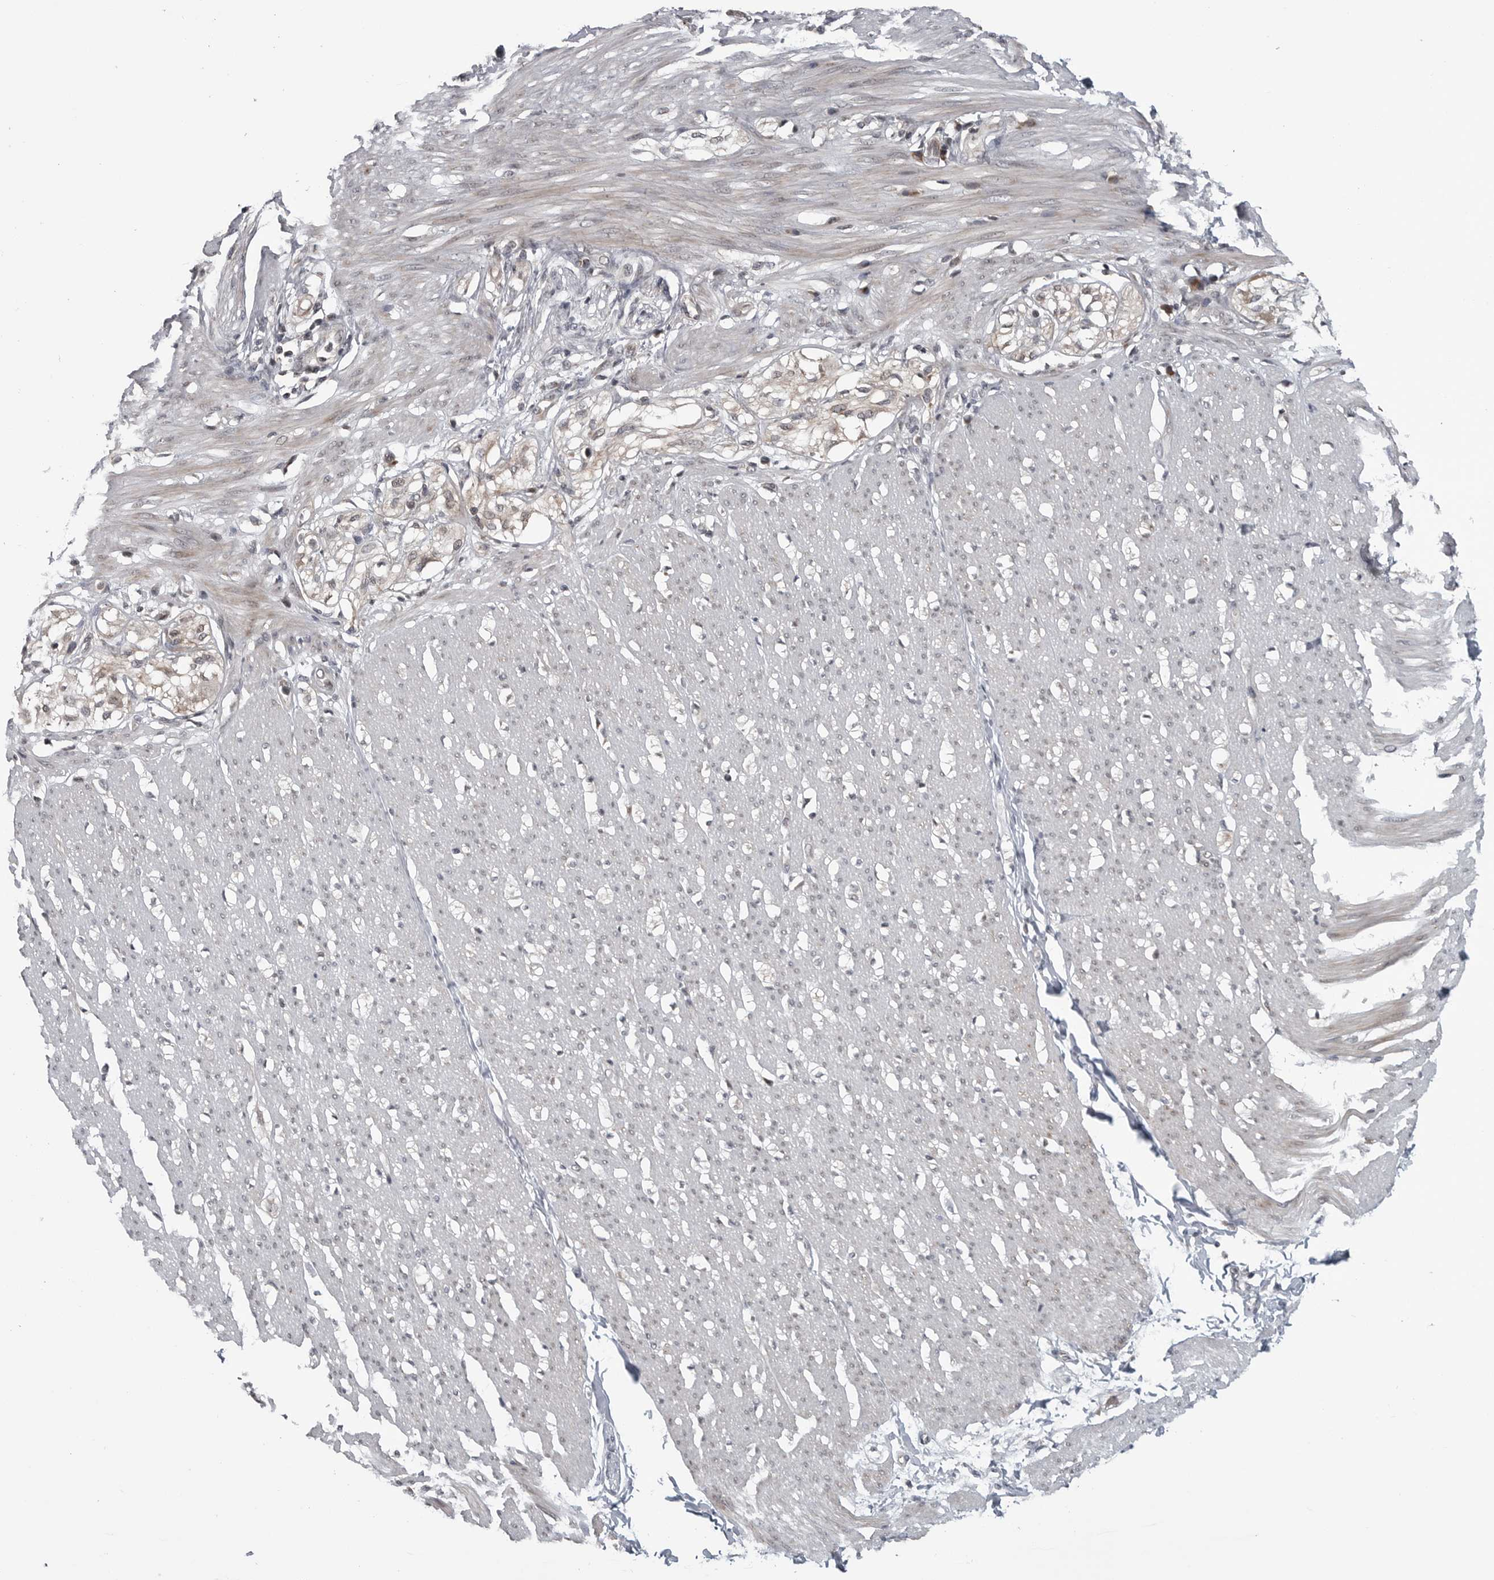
{"staining": {"intensity": "moderate", "quantity": "25%-75%", "location": "cytoplasmic/membranous"}, "tissue": "smooth muscle", "cell_type": "Smooth muscle cells", "image_type": "normal", "snomed": [{"axis": "morphology", "description": "Normal tissue, NOS"}, {"axis": "morphology", "description": "Adenocarcinoma, NOS"}, {"axis": "topography", "description": "Colon"}, {"axis": "topography", "description": "Peripheral nerve tissue"}], "caption": "Smooth muscle stained for a protein demonstrates moderate cytoplasmic/membranous positivity in smooth muscle cells. (DAB = brown stain, brightfield microscopy at high magnification).", "gene": "FAAP100", "patient": {"sex": "male", "age": 14}}